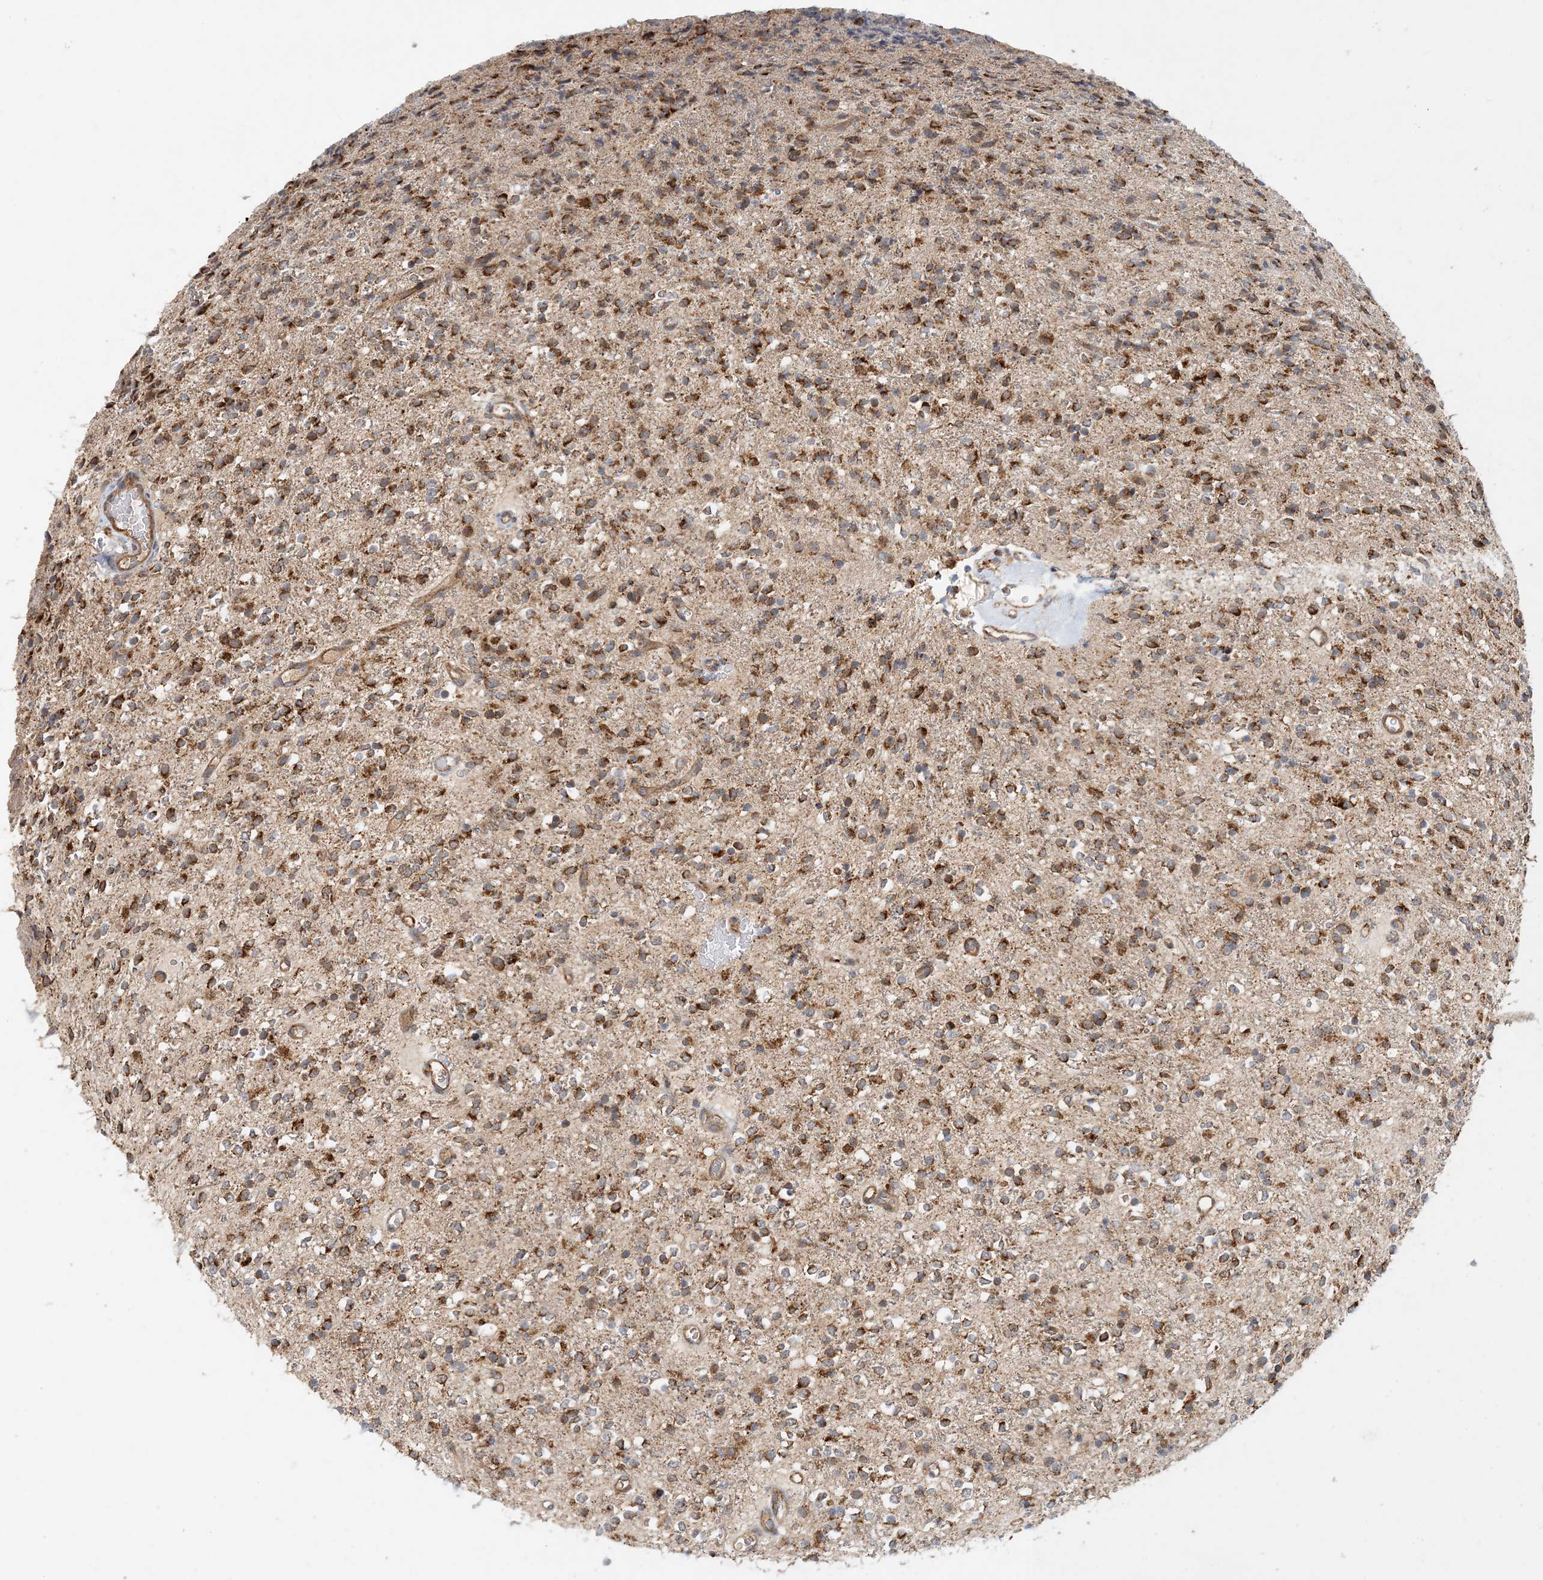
{"staining": {"intensity": "strong", "quantity": ">75%", "location": "cytoplasmic/membranous"}, "tissue": "glioma", "cell_type": "Tumor cells", "image_type": "cancer", "snomed": [{"axis": "morphology", "description": "Glioma, malignant, High grade"}, {"axis": "topography", "description": "Brain"}], "caption": "Immunohistochemistry (IHC) photomicrograph of neoplastic tissue: human glioma stained using immunohistochemistry (IHC) shows high levels of strong protein expression localized specifically in the cytoplasmic/membranous of tumor cells, appearing as a cytoplasmic/membranous brown color.", "gene": "ZBTB3", "patient": {"sex": "male", "age": 34}}